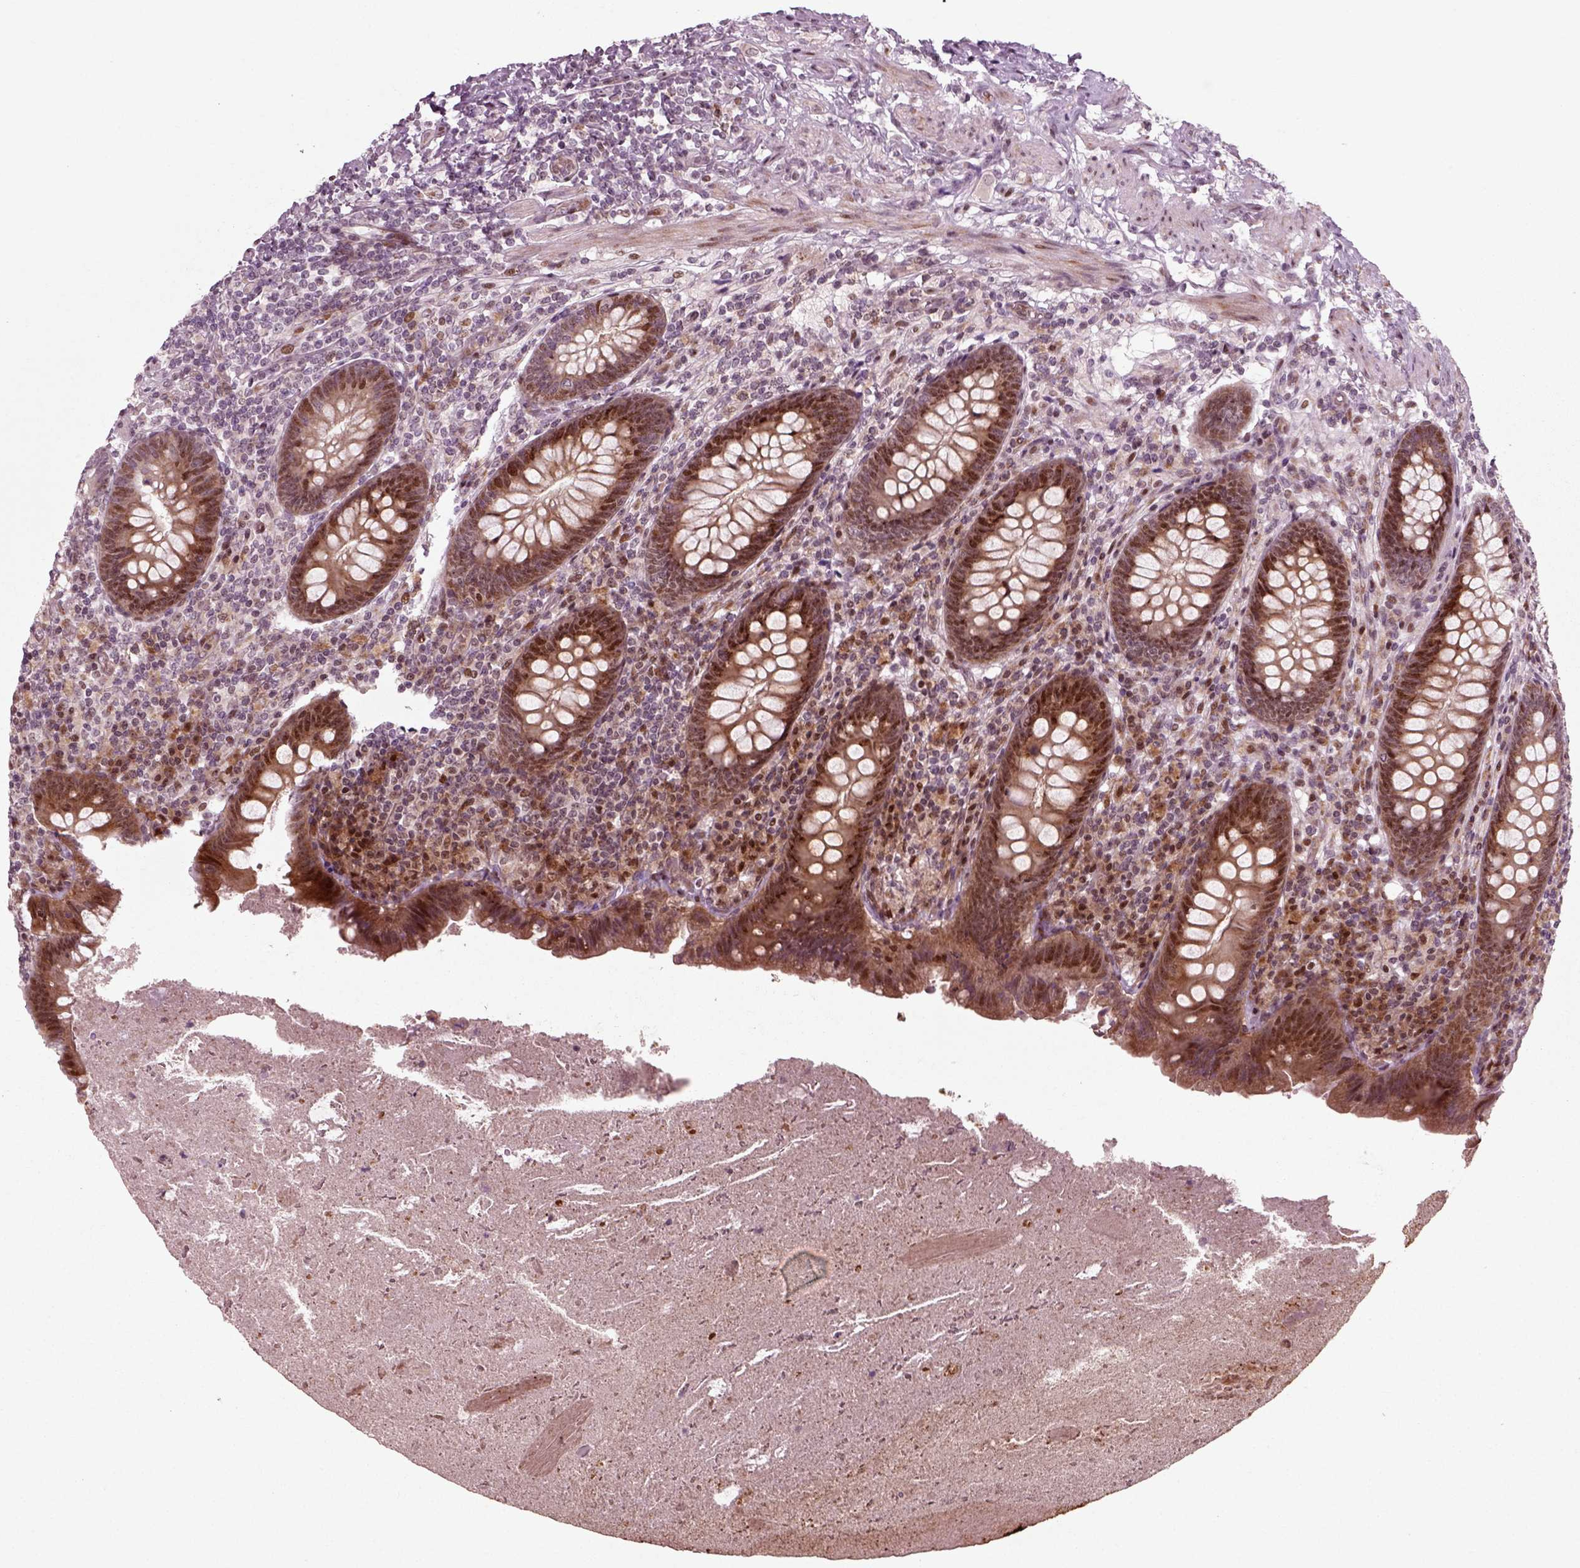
{"staining": {"intensity": "strong", "quantity": "25%-75%", "location": "cytoplasmic/membranous,nuclear"}, "tissue": "appendix", "cell_type": "Glandular cells", "image_type": "normal", "snomed": [{"axis": "morphology", "description": "Normal tissue, NOS"}, {"axis": "topography", "description": "Appendix"}], "caption": "This photomicrograph exhibits immunohistochemistry (IHC) staining of unremarkable human appendix, with high strong cytoplasmic/membranous,nuclear staining in about 25%-75% of glandular cells.", "gene": "CDC14A", "patient": {"sex": "male", "age": 47}}